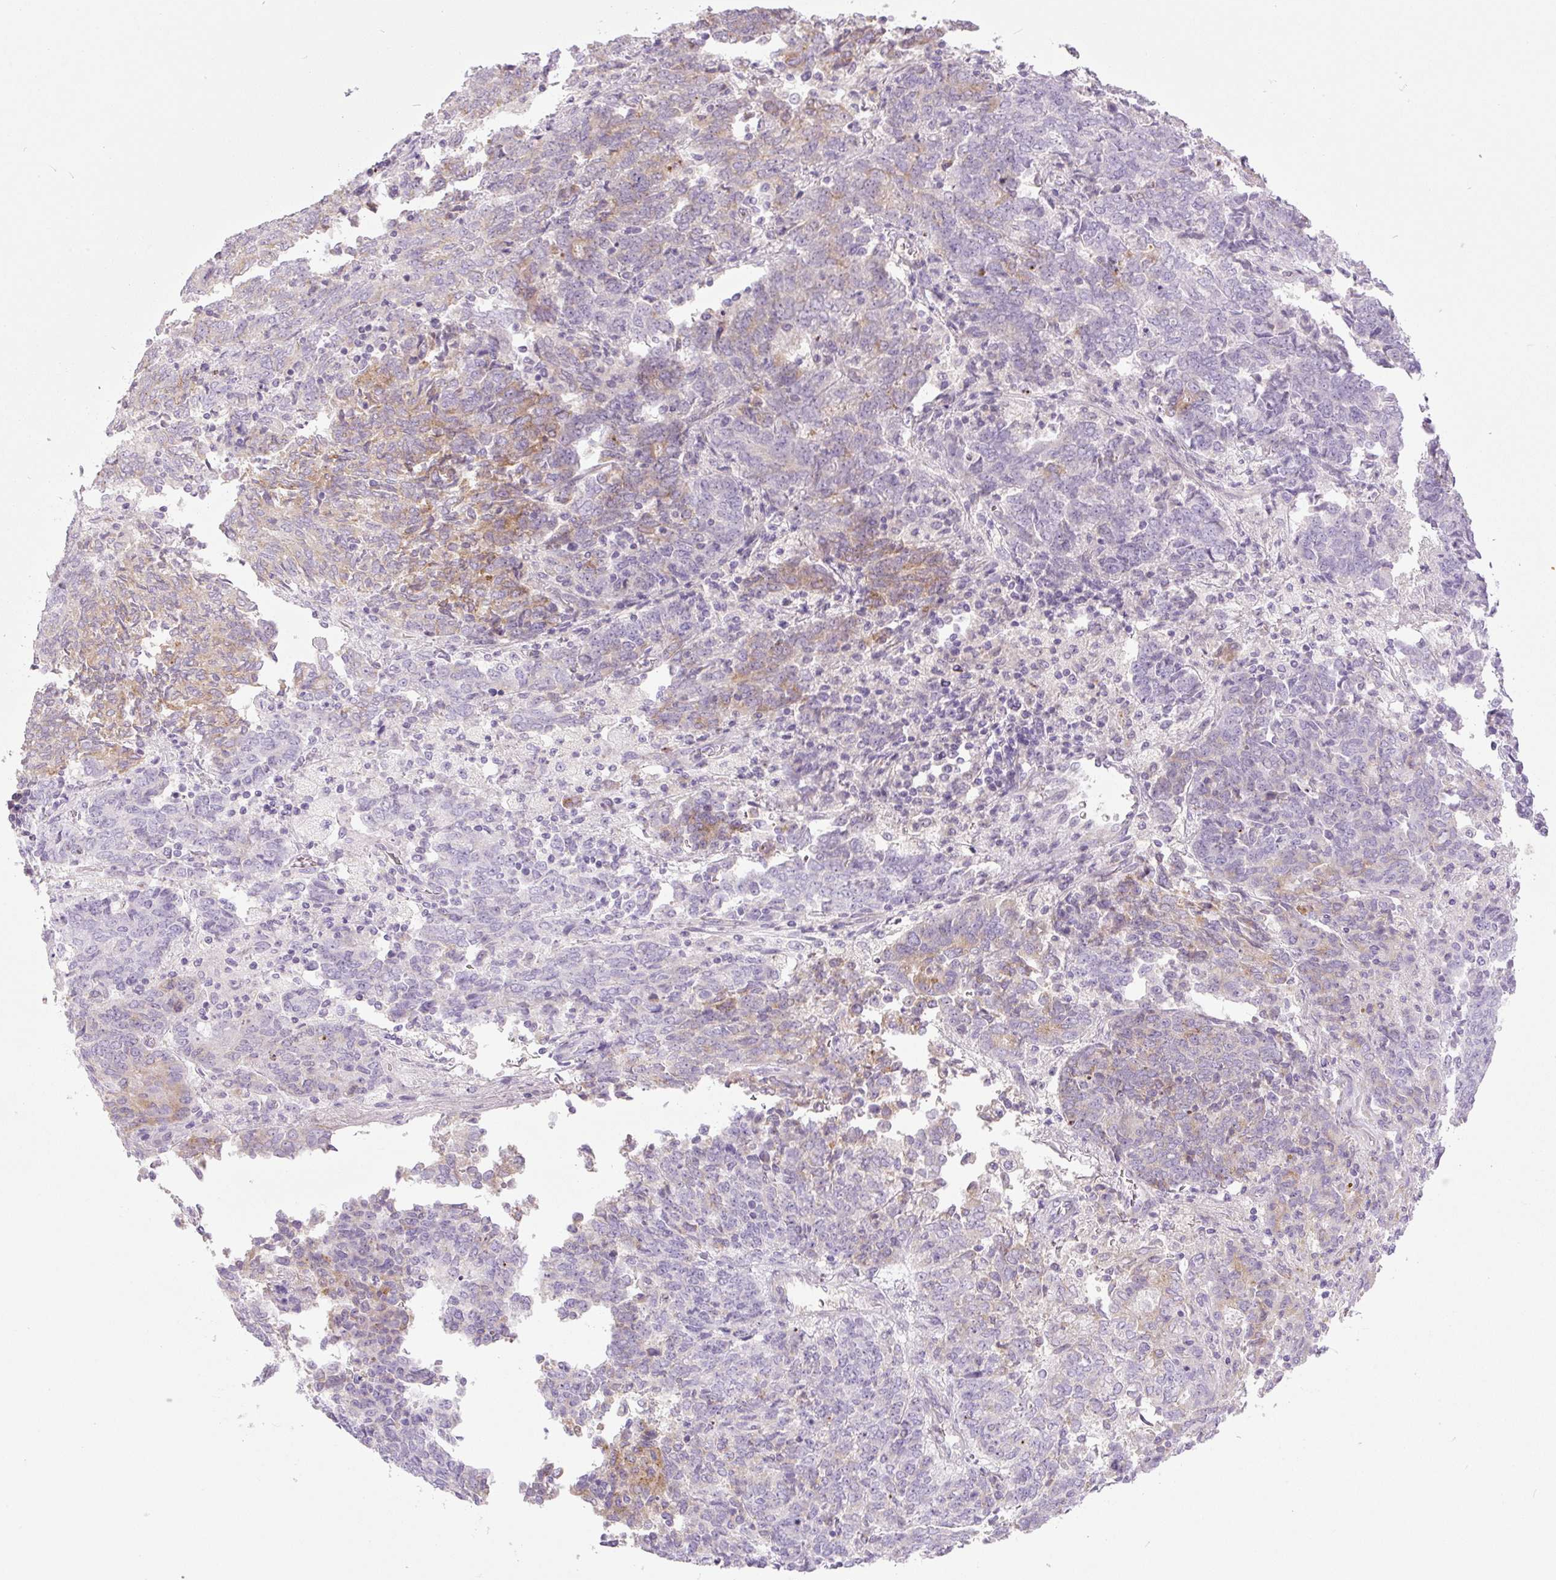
{"staining": {"intensity": "moderate", "quantity": "25%-75%", "location": "cytoplasmic/membranous"}, "tissue": "endometrial cancer", "cell_type": "Tumor cells", "image_type": "cancer", "snomed": [{"axis": "morphology", "description": "Adenocarcinoma, NOS"}, {"axis": "topography", "description": "Endometrium"}], "caption": "This is an image of immunohistochemistry staining of adenocarcinoma (endometrial), which shows moderate positivity in the cytoplasmic/membranous of tumor cells.", "gene": "MIA2", "patient": {"sex": "female", "age": 80}}